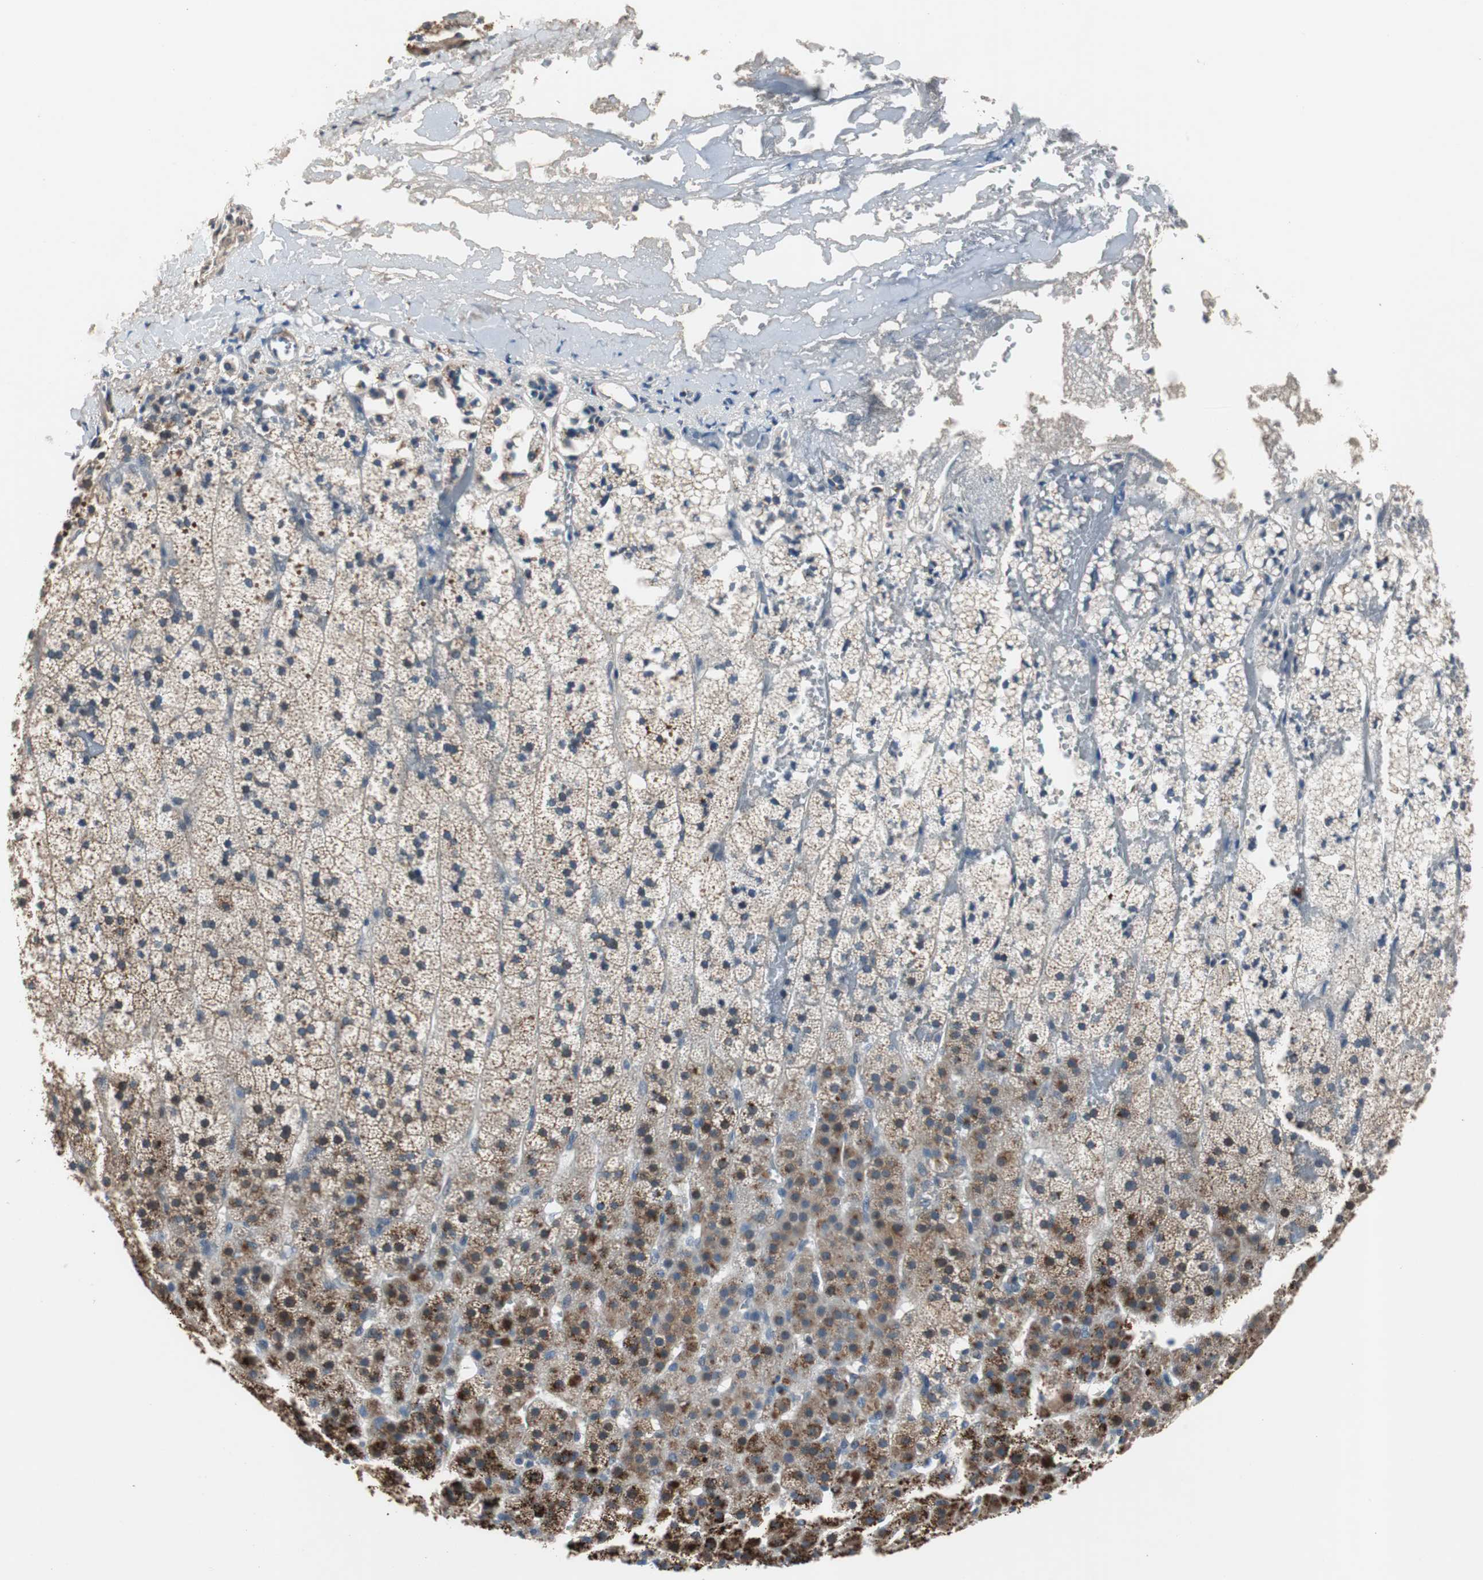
{"staining": {"intensity": "strong", "quantity": "25%-75%", "location": "cytoplasmic/membranous"}, "tissue": "adrenal gland", "cell_type": "Glandular cells", "image_type": "normal", "snomed": [{"axis": "morphology", "description": "Normal tissue, NOS"}, {"axis": "topography", "description": "Adrenal gland"}], "caption": "Immunohistochemistry (IHC) of benign human adrenal gland demonstrates high levels of strong cytoplasmic/membranous positivity in about 25%-75% of glandular cells. The protein of interest is shown in brown color, while the nuclei are stained blue.", "gene": "PCYT1B", "patient": {"sex": "male", "age": 35}}